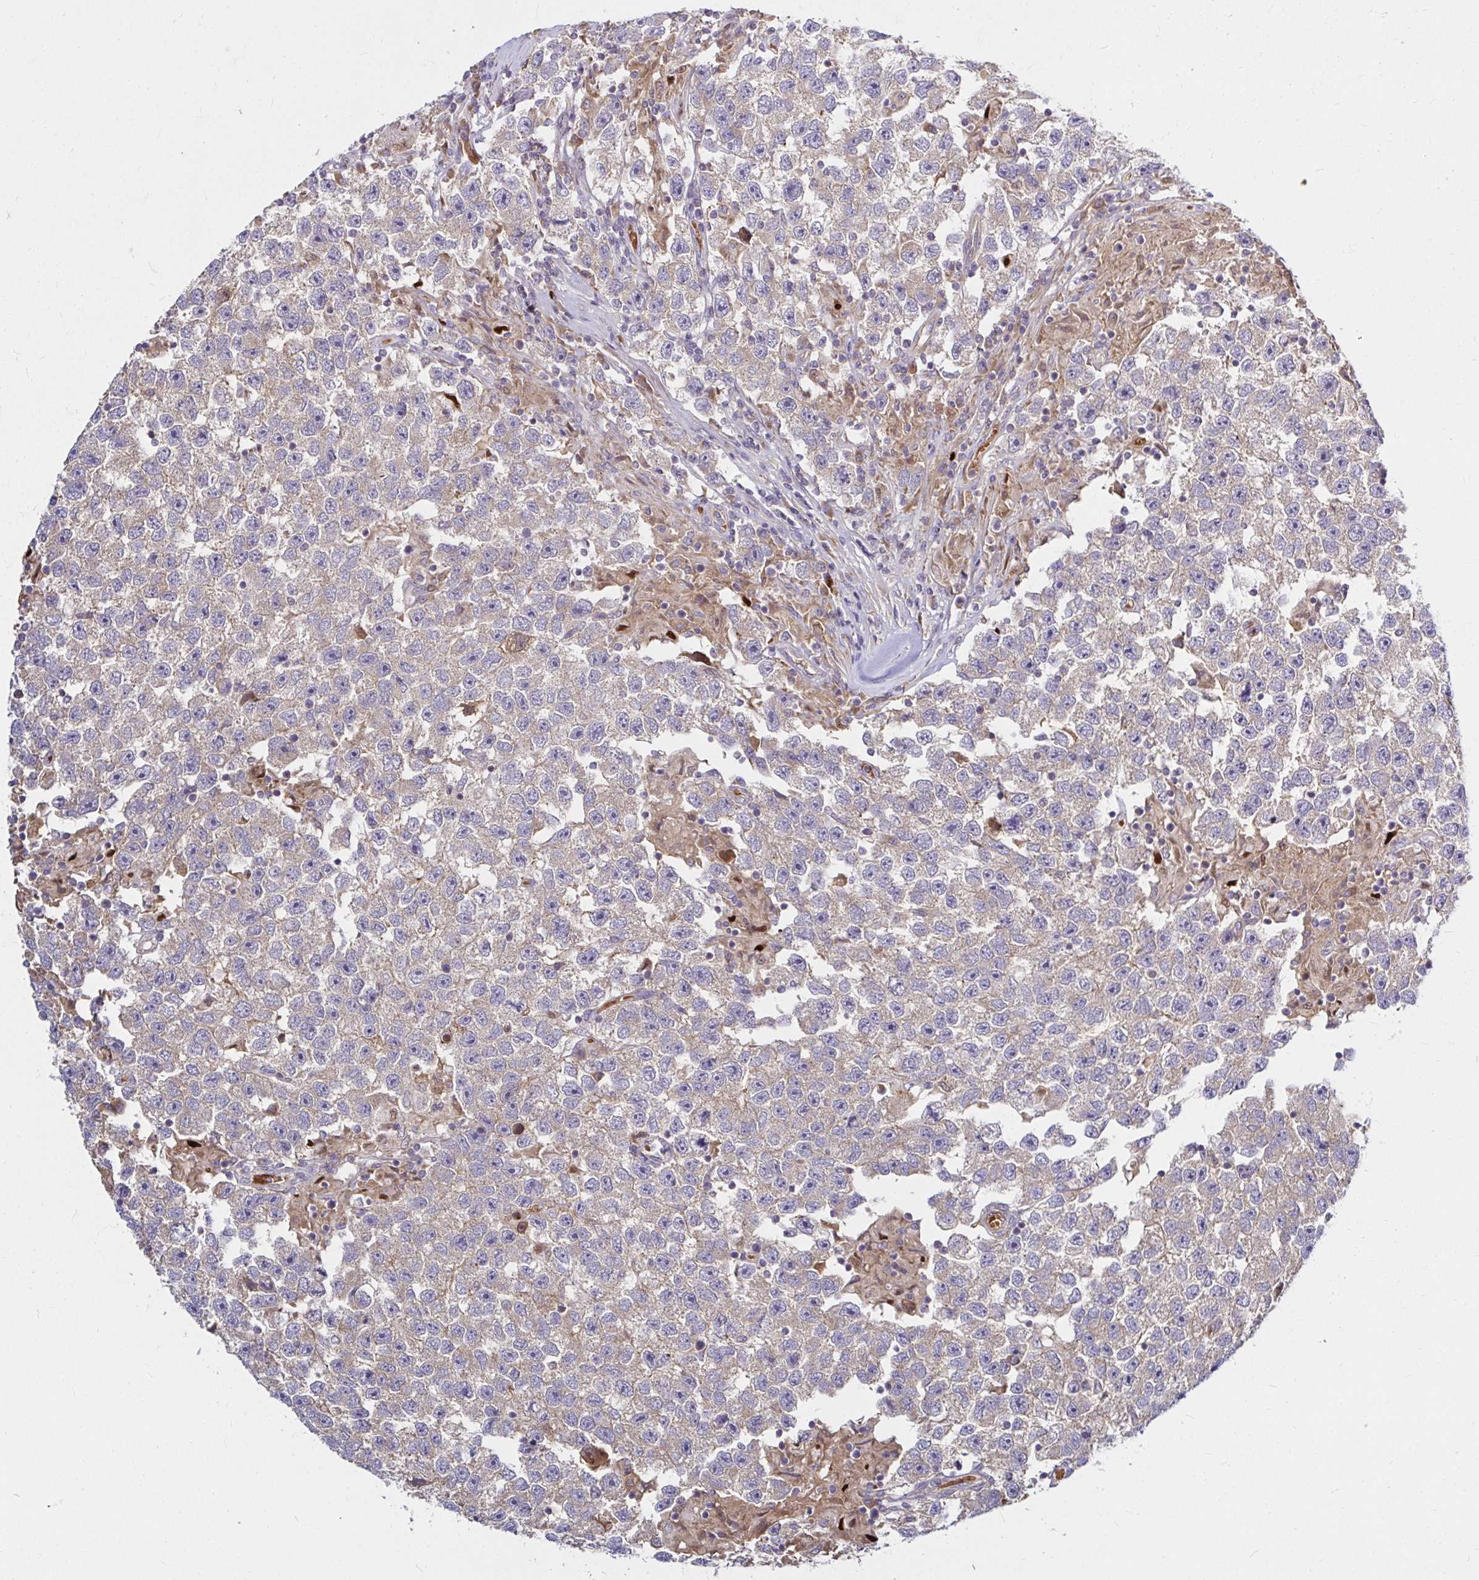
{"staining": {"intensity": "weak", "quantity": ">75%", "location": "cytoplasmic/membranous"}, "tissue": "testis cancer", "cell_type": "Tumor cells", "image_type": "cancer", "snomed": [{"axis": "morphology", "description": "Seminoma, NOS"}, {"axis": "topography", "description": "Testis"}], "caption": "DAB immunohistochemical staining of human testis seminoma displays weak cytoplasmic/membranous protein staining in about >75% of tumor cells.", "gene": "ARHGEF37", "patient": {"sex": "male", "age": 26}}